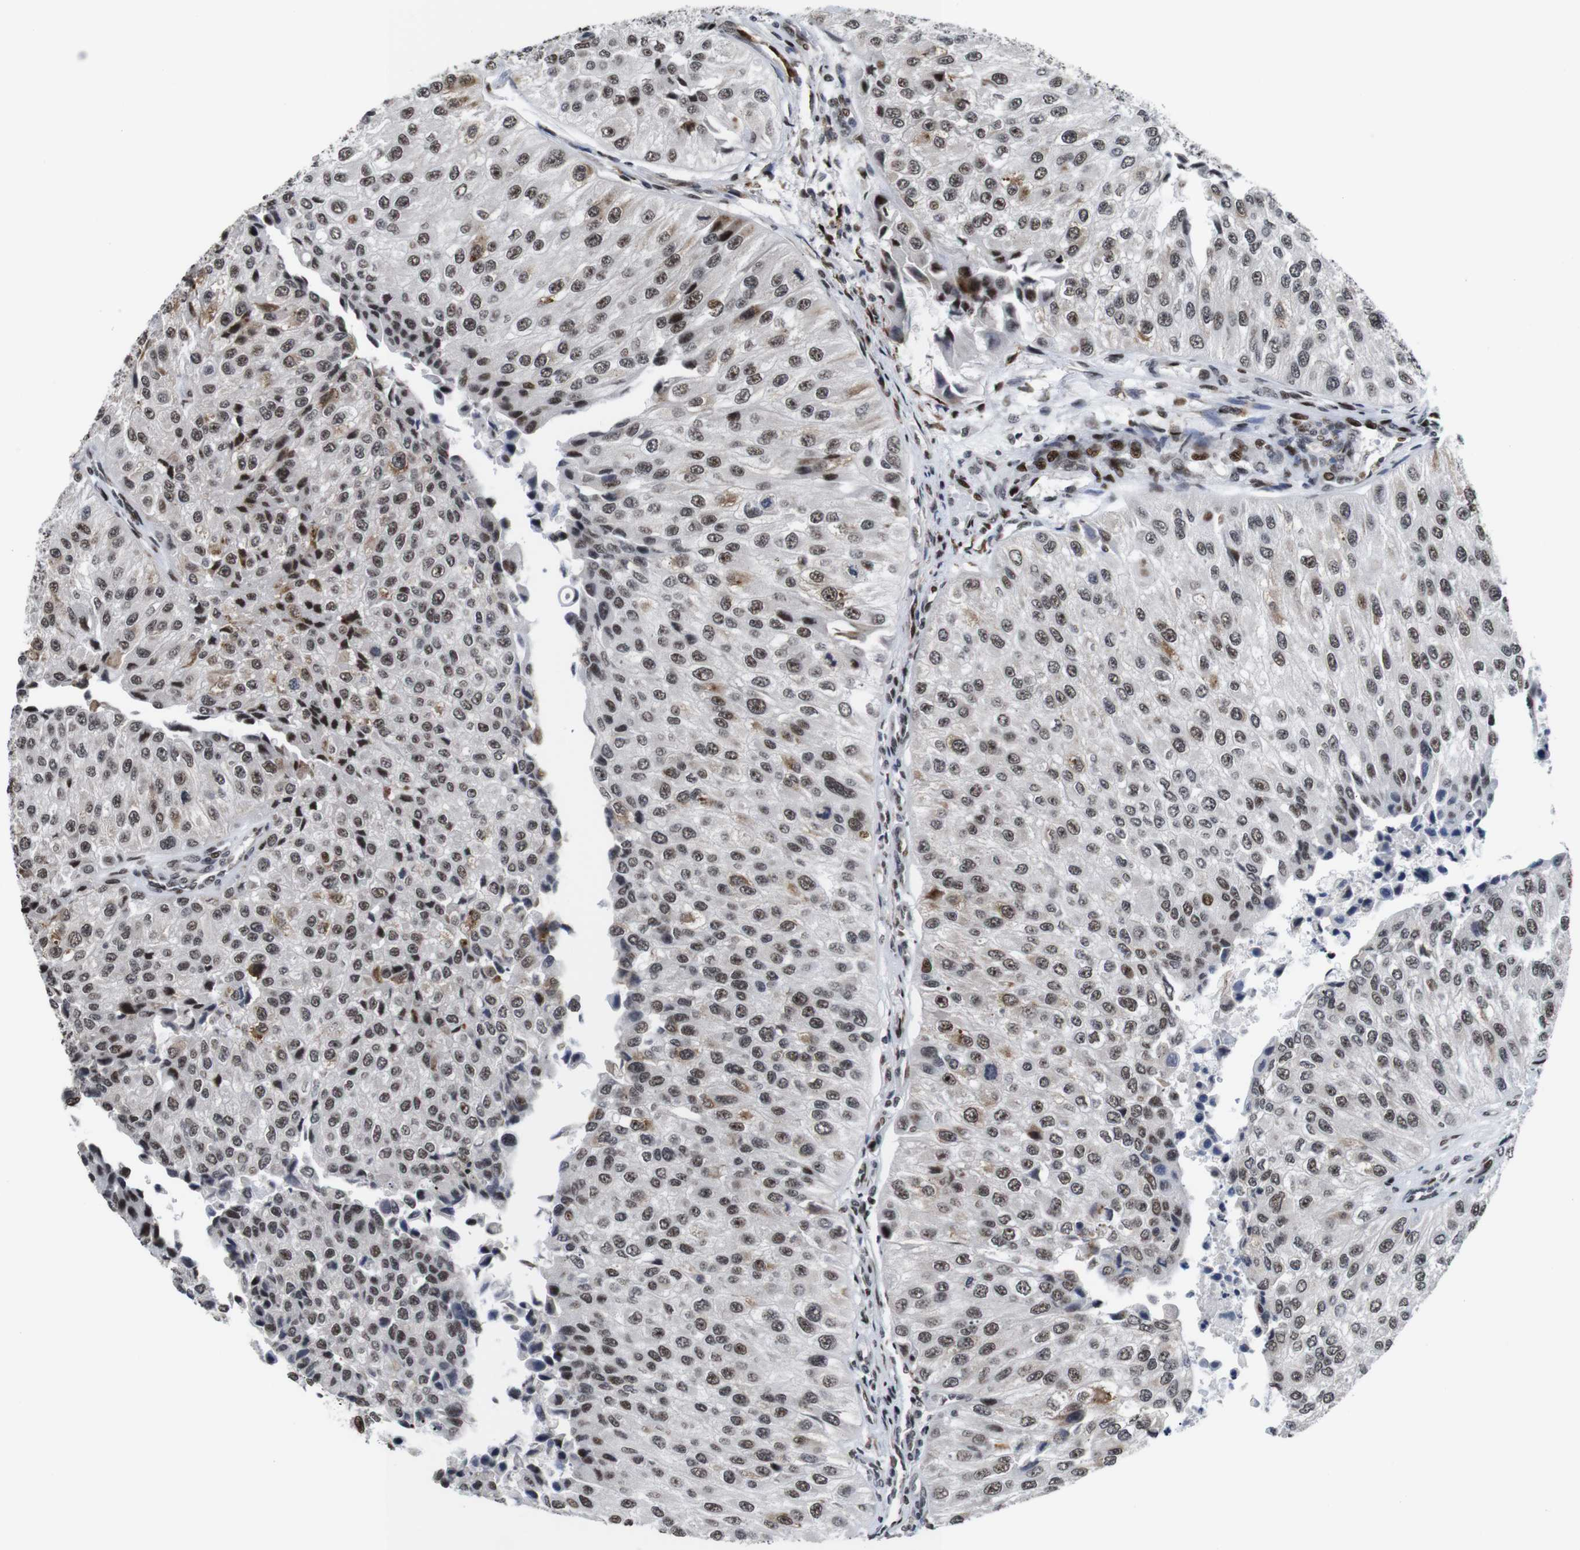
{"staining": {"intensity": "weak", "quantity": ">75%", "location": "nuclear"}, "tissue": "urothelial cancer", "cell_type": "Tumor cells", "image_type": "cancer", "snomed": [{"axis": "morphology", "description": "Urothelial carcinoma, High grade"}, {"axis": "topography", "description": "Kidney"}, {"axis": "topography", "description": "Urinary bladder"}], "caption": "There is low levels of weak nuclear staining in tumor cells of urothelial carcinoma (high-grade), as demonstrated by immunohistochemical staining (brown color).", "gene": "EIF4G1", "patient": {"sex": "male", "age": 77}}